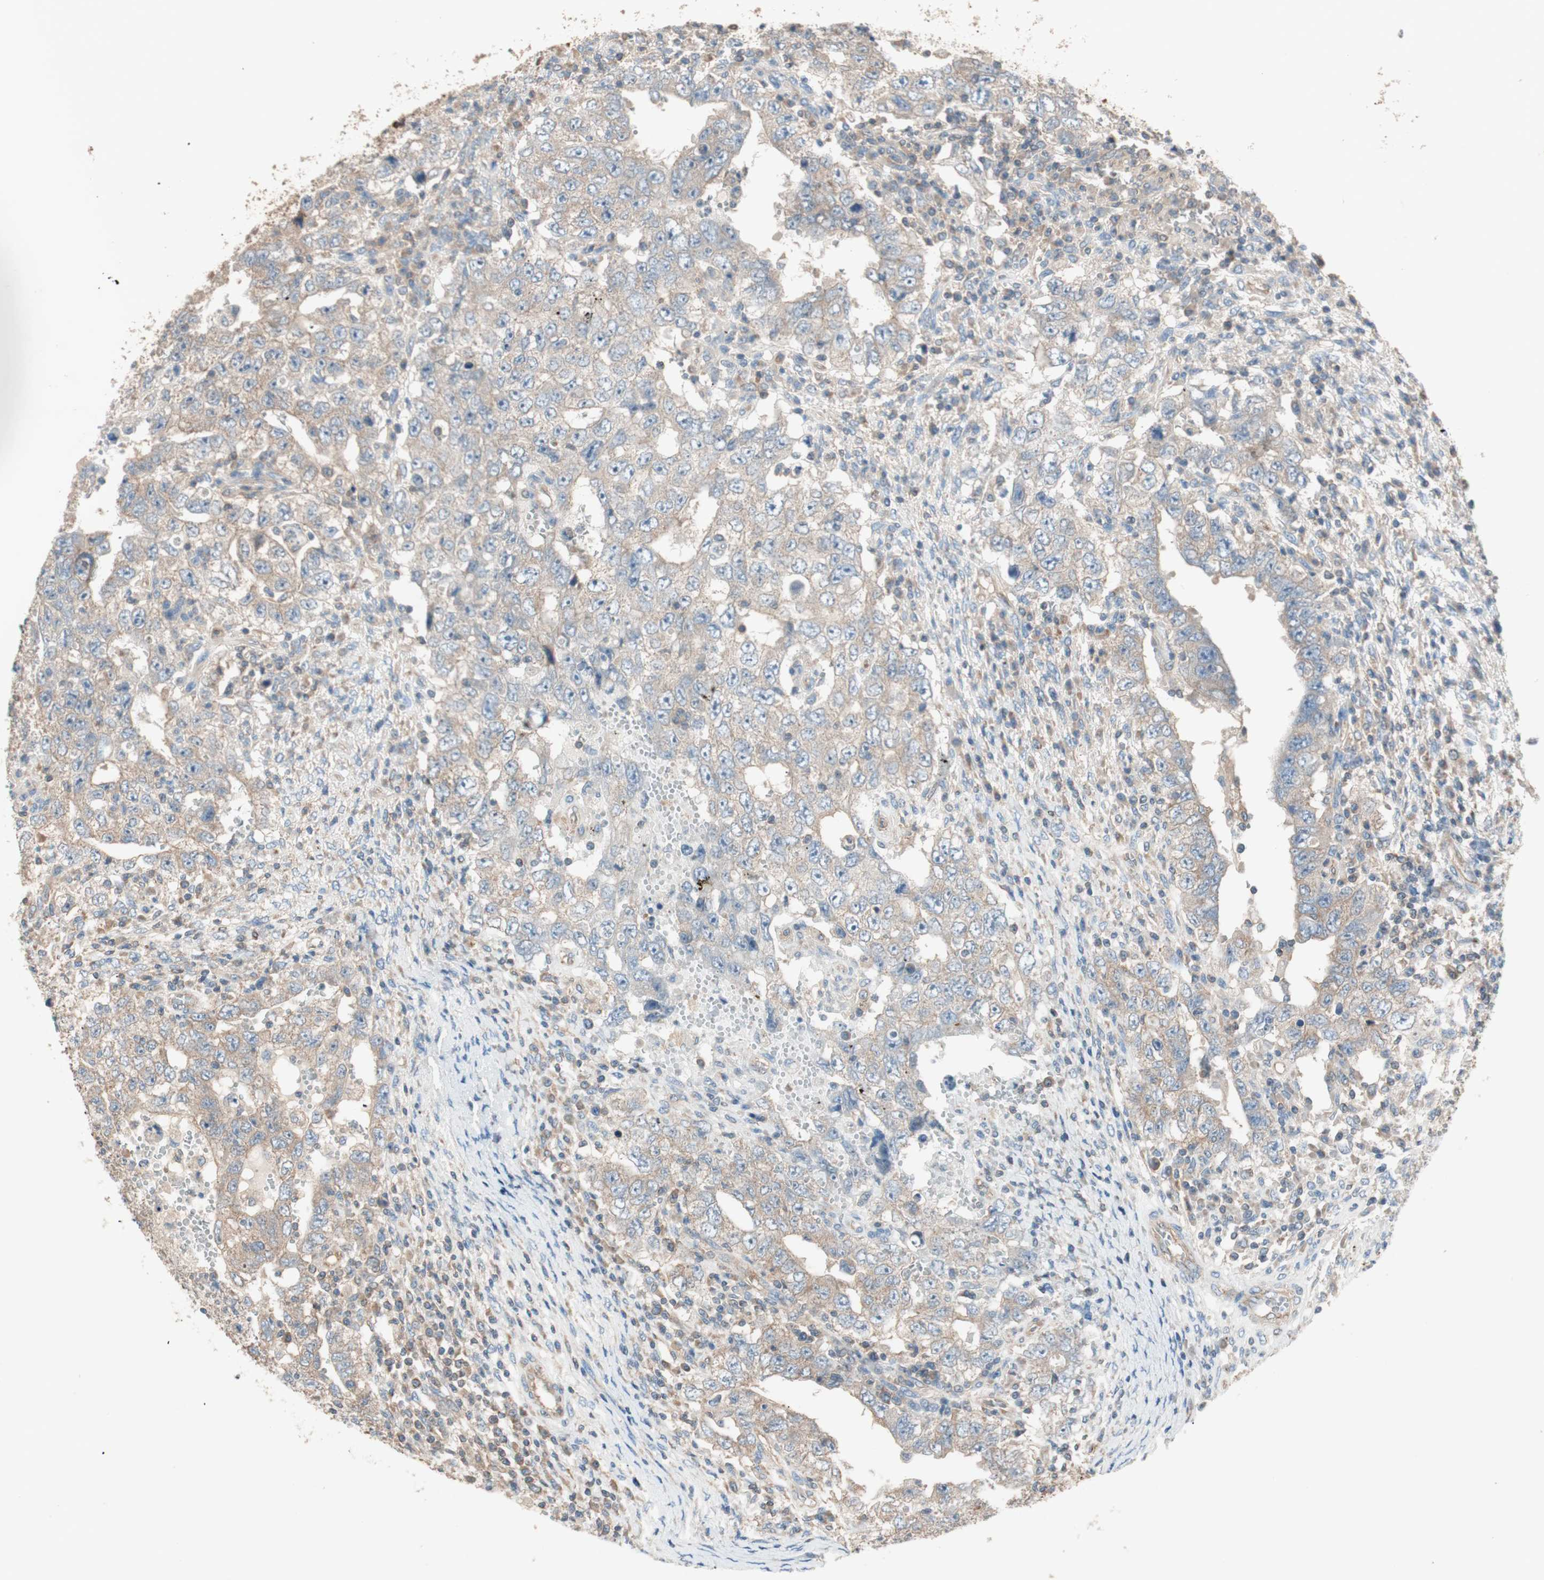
{"staining": {"intensity": "weak", "quantity": ">75%", "location": "cytoplasmic/membranous"}, "tissue": "testis cancer", "cell_type": "Tumor cells", "image_type": "cancer", "snomed": [{"axis": "morphology", "description": "Carcinoma, Embryonal, NOS"}, {"axis": "topography", "description": "Testis"}], "caption": "Tumor cells display low levels of weak cytoplasmic/membranous expression in about >75% of cells in human embryonal carcinoma (testis).", "gene": "CC2D1A", "patient": {"sex": "male", "age": 26}}